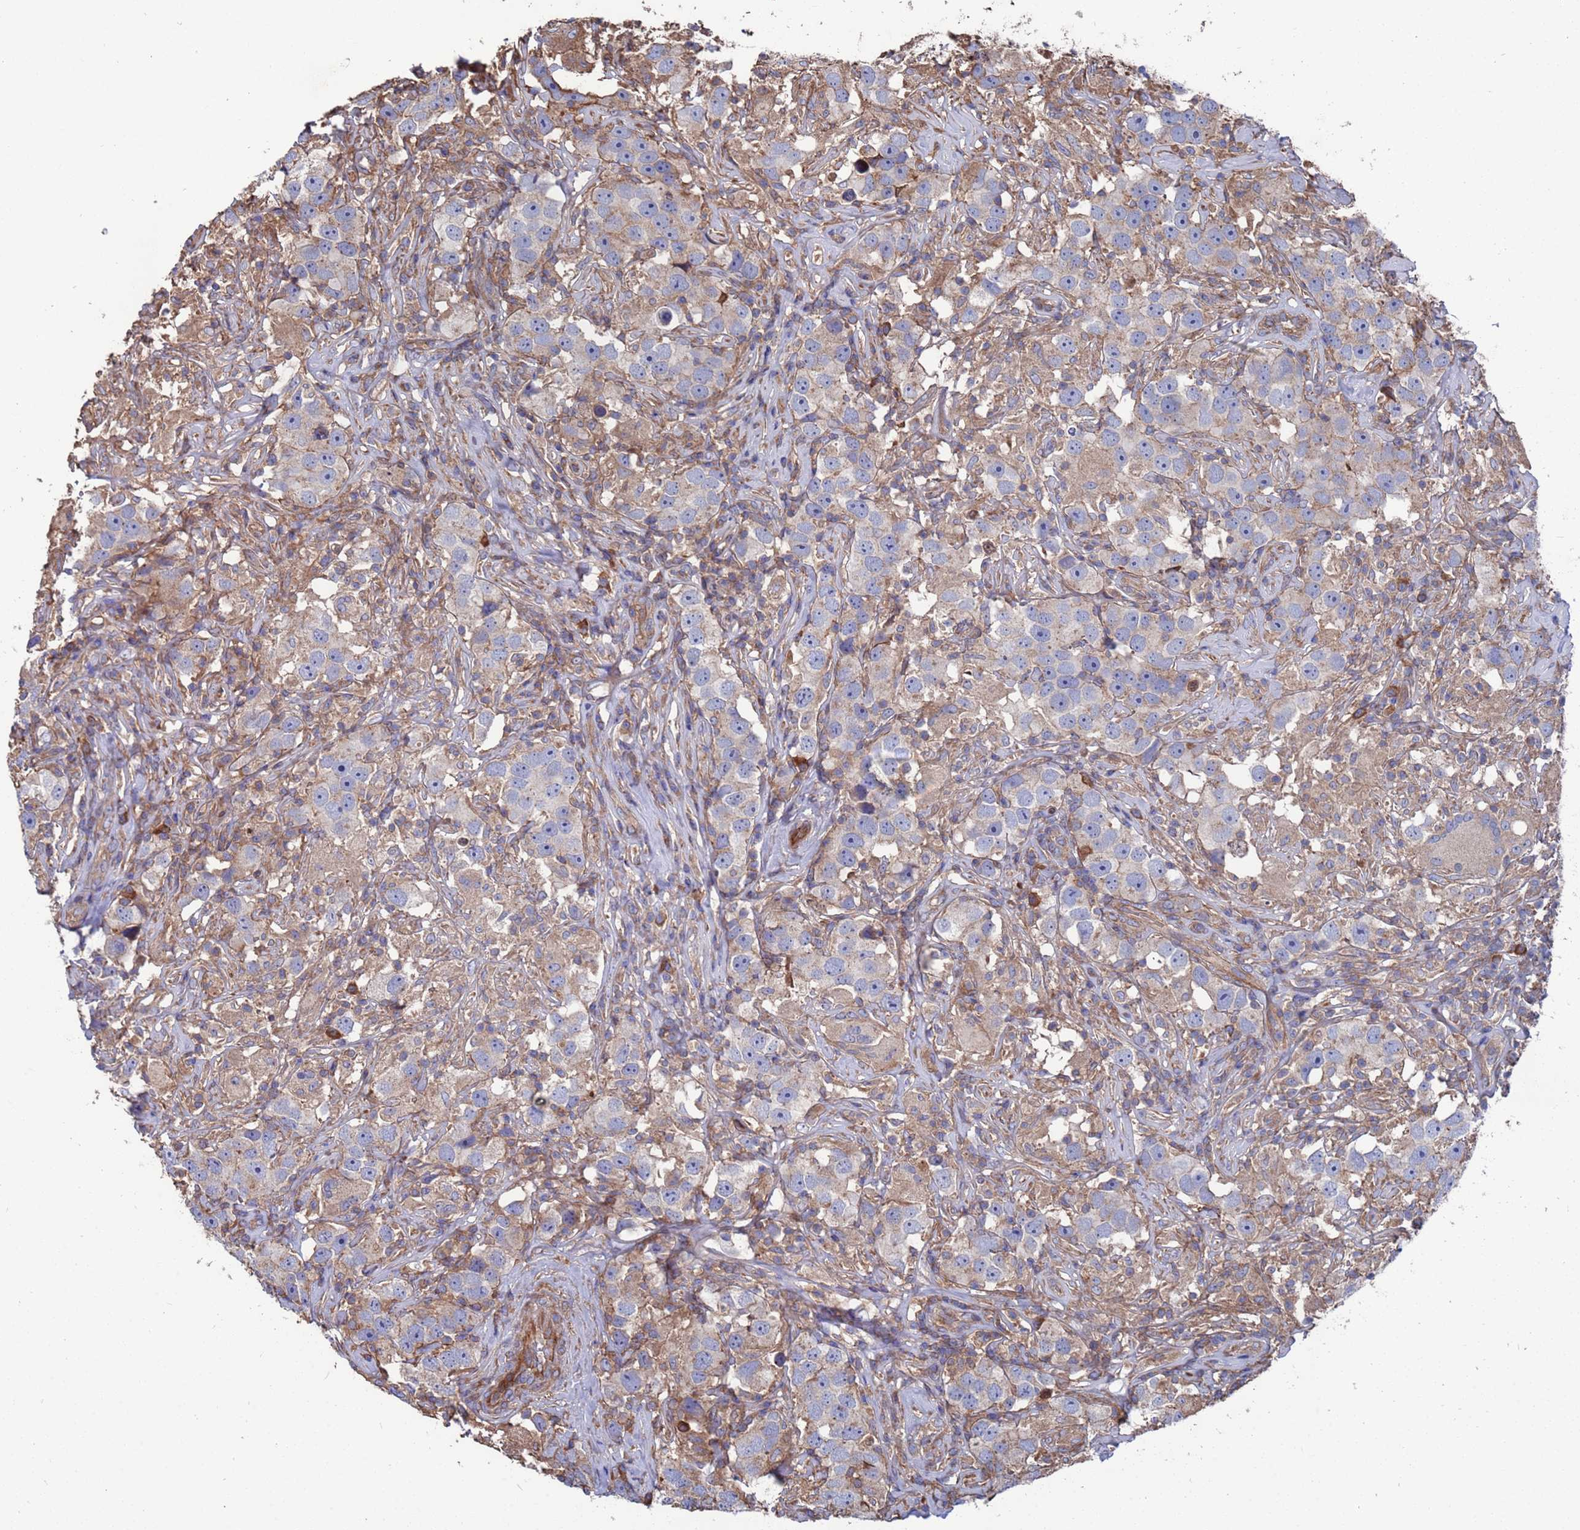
{"staining": {"intensity": "weak", "quantity": "<25%", "location": "cytoplasmic/membranous"}, "tissue": "testis cancer", "cell_type": "Tumor cells", "image_type": "cancer", "snomed": [{"axis": "morphology", "description": "Seminoma, NOS"}, {"axis": "topography", "description": "Testis"}], "caption": "Testis cancer (seminoma) was stained to show a protein in brown. There is no significant positivity in tumor cells.", "gene": "PYCR1", "patient": {"sex": "male", "age": 49}}